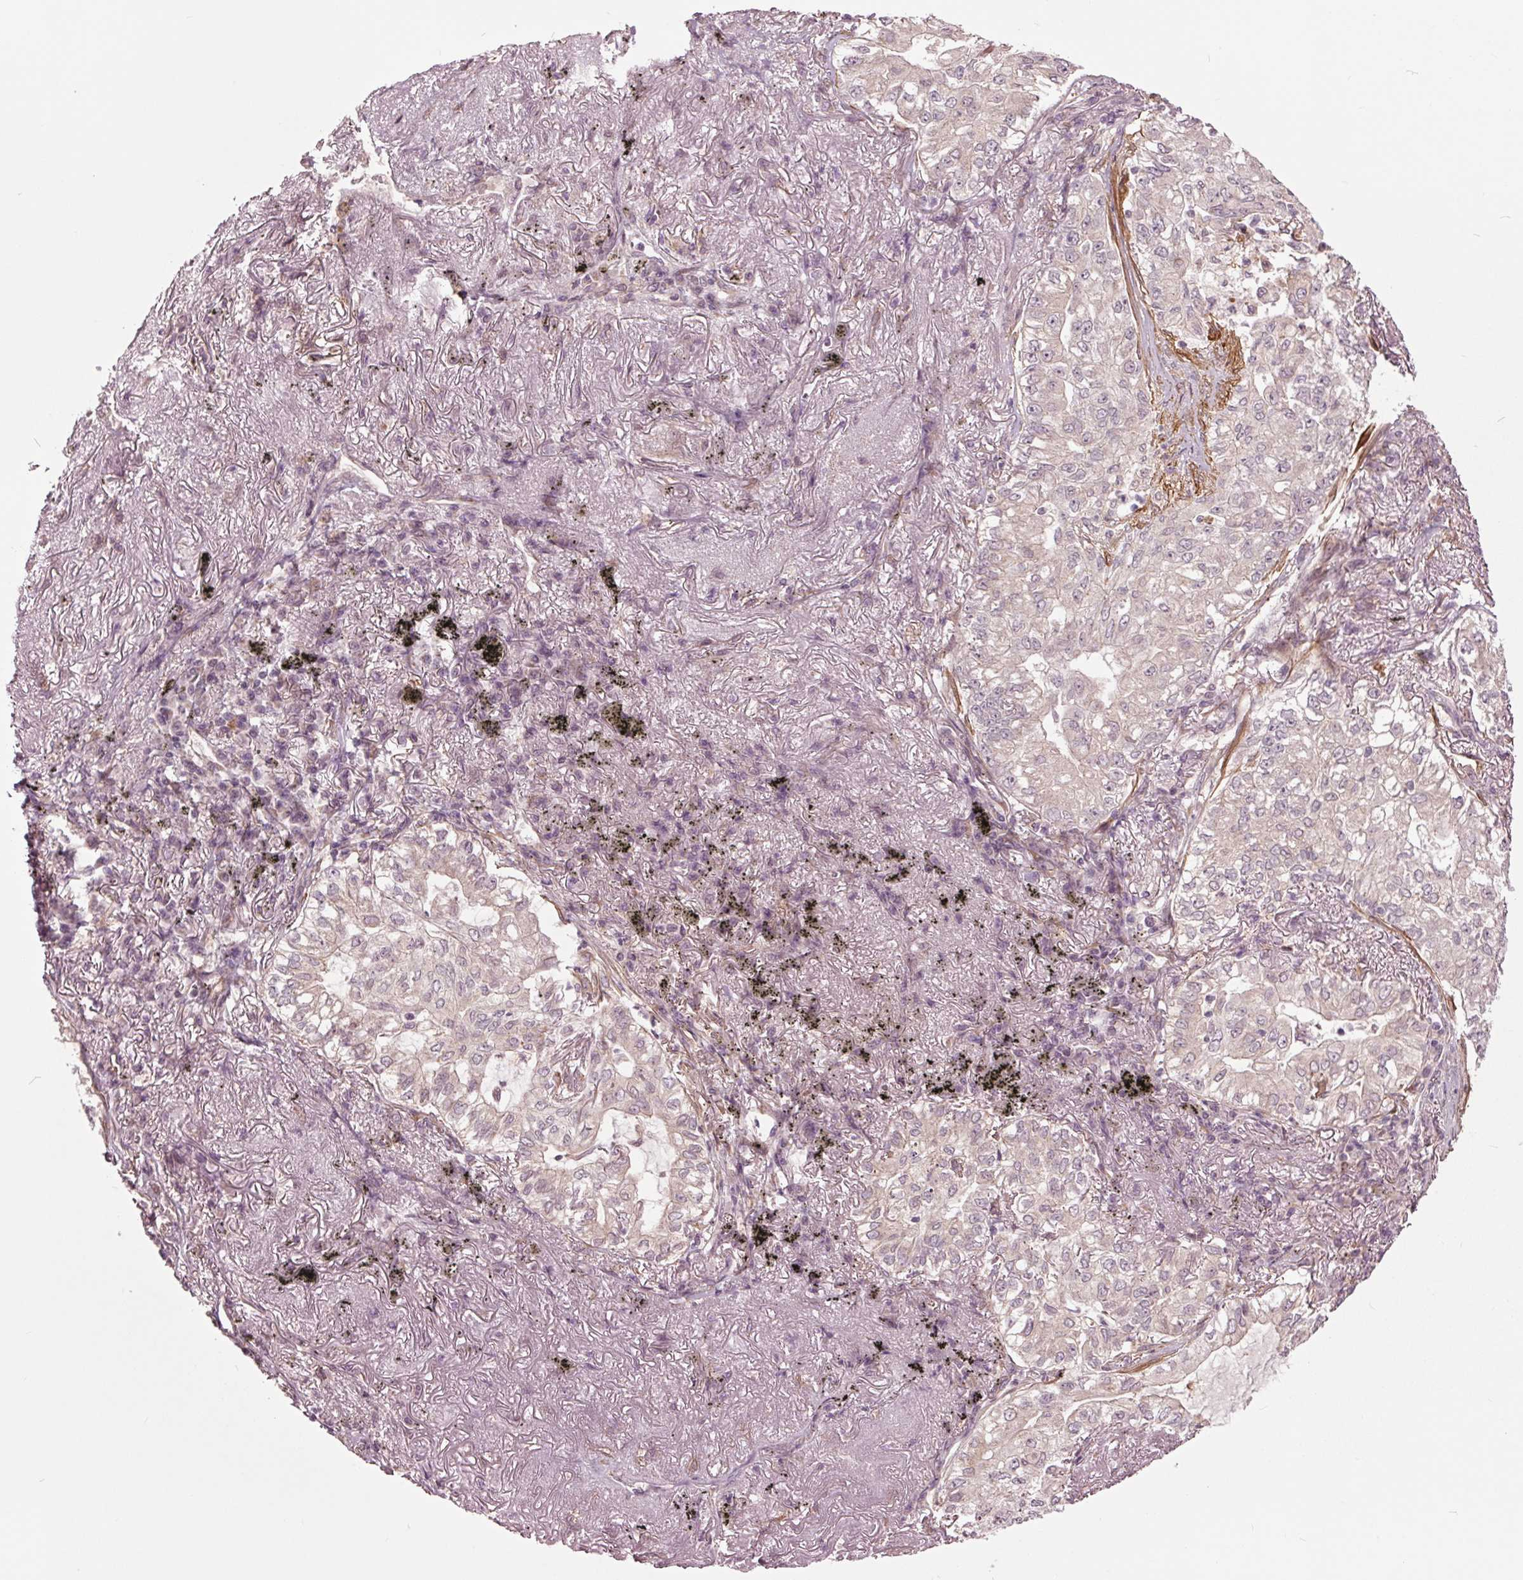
{"staining": {"intensity": "negative", "quantity": "none", "location": "none"}, "tissue": "lung cancer", "cell_type": "Tumor cells", "image_type": "cancer", "snomed": [{"axis": "morphology", "description": "Adenocarcinoma, NOS"}, {"axis": "topography", "description": "Lung"}], "caption": "This is a histopathology image of immunohistochemistry (IHC) staining of lung cancer, which shows no positivity in tumor cells. The staining is performed using DAB brown chromogen with nuclei counter-stained in using hematoxylin.", "gene": "HAUS5", "patient": {"sex": "female", "age": 73}}